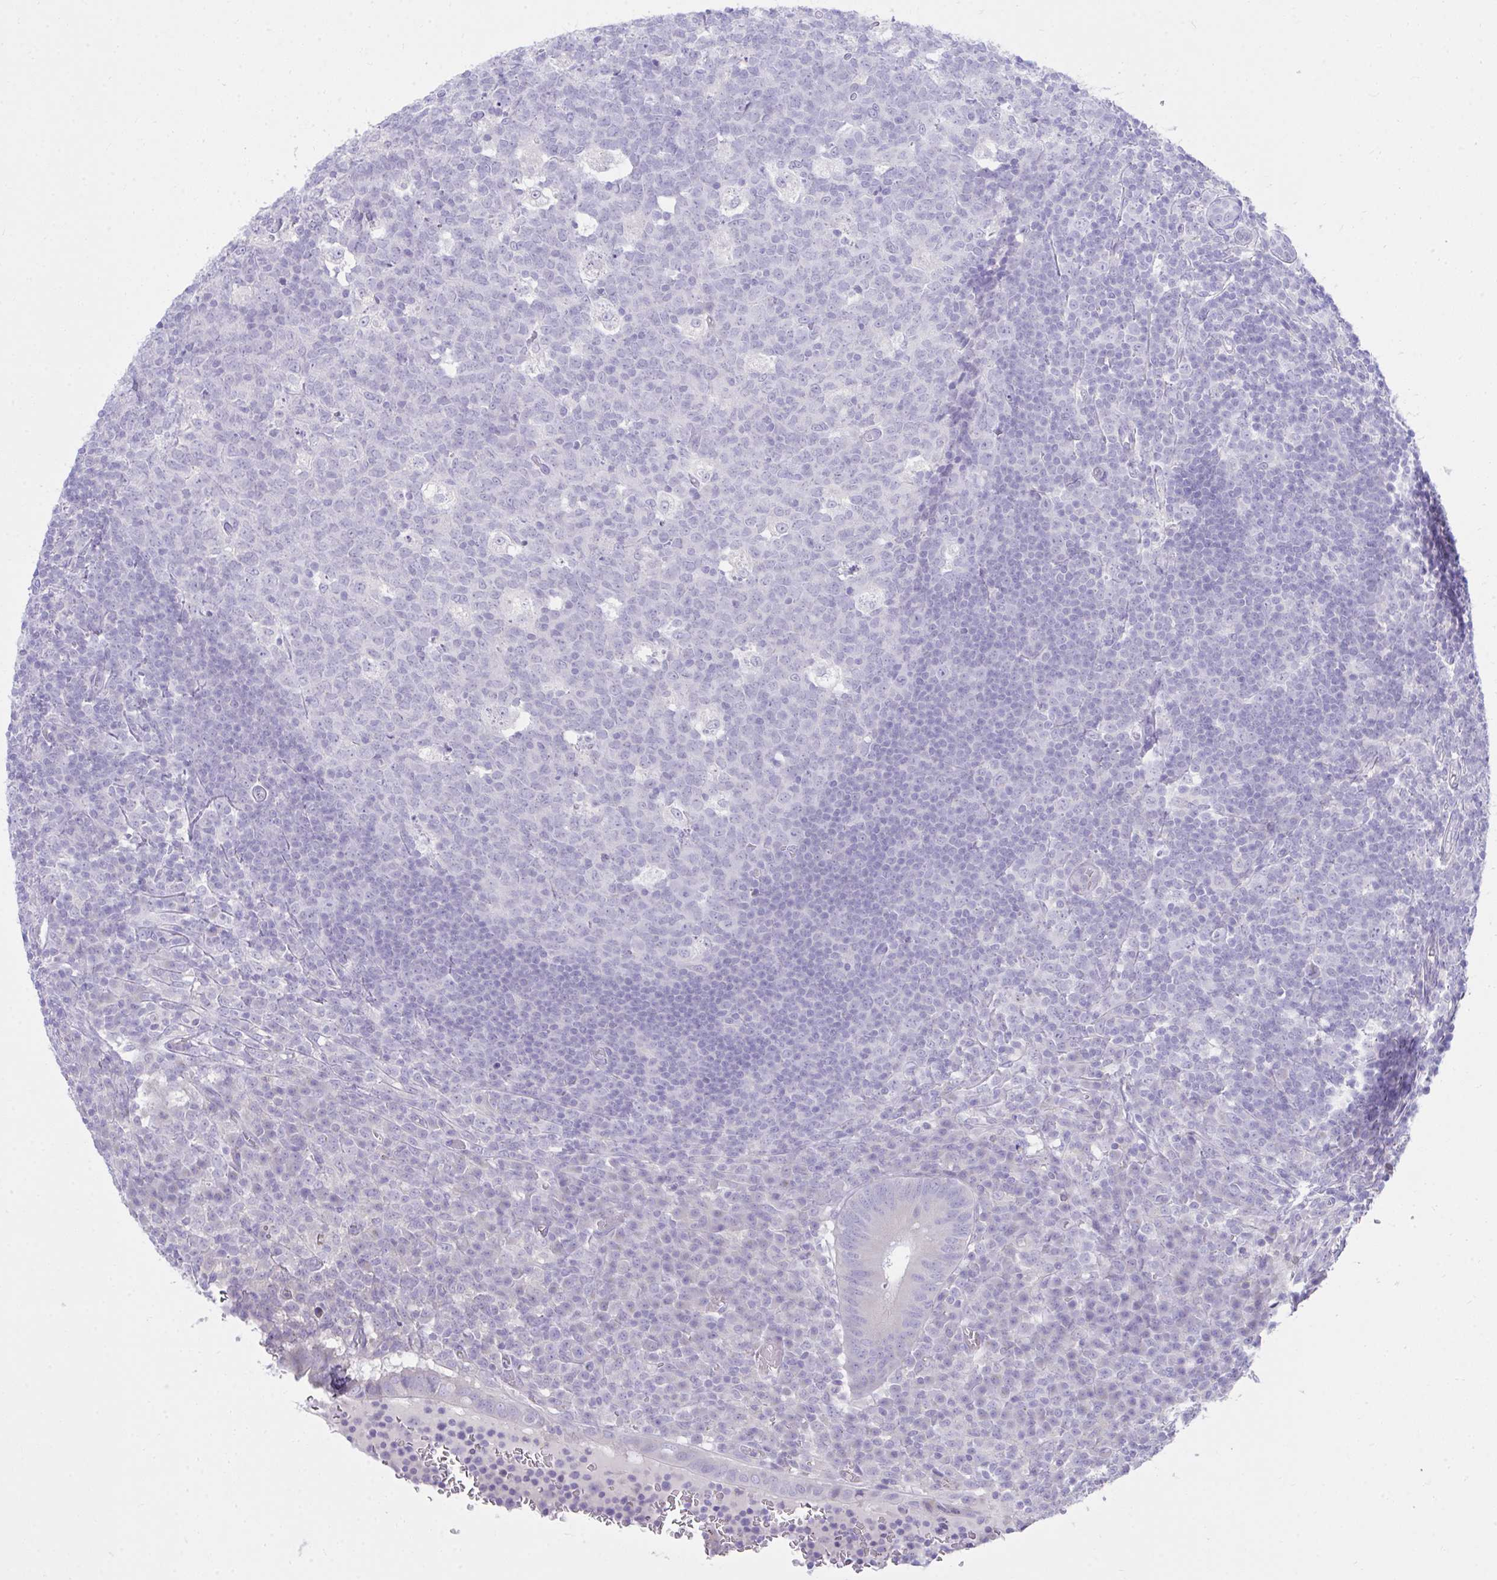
{"staining": {"intensity": "moderate", "quantity": "<25%", "location": "cytoplasmic/membranous"}, "tissue": "appendix", "cell_type": "Glandular cells", "image_type": "normal", "snomed": [{"axis": "morphology", "description": "Normal tissue, NOS"}, {"axis": "topography", "description": "Appendix"}], "caption": "Immunohistochemistry (IHC) (DAB) staining of benign appendix shows moderate cytoplasmic/membranous protein positivity in approximately <25% of glandular cells.", "gene": "PLEKHH1", "patient": {"sex": "male", "age": 18}}